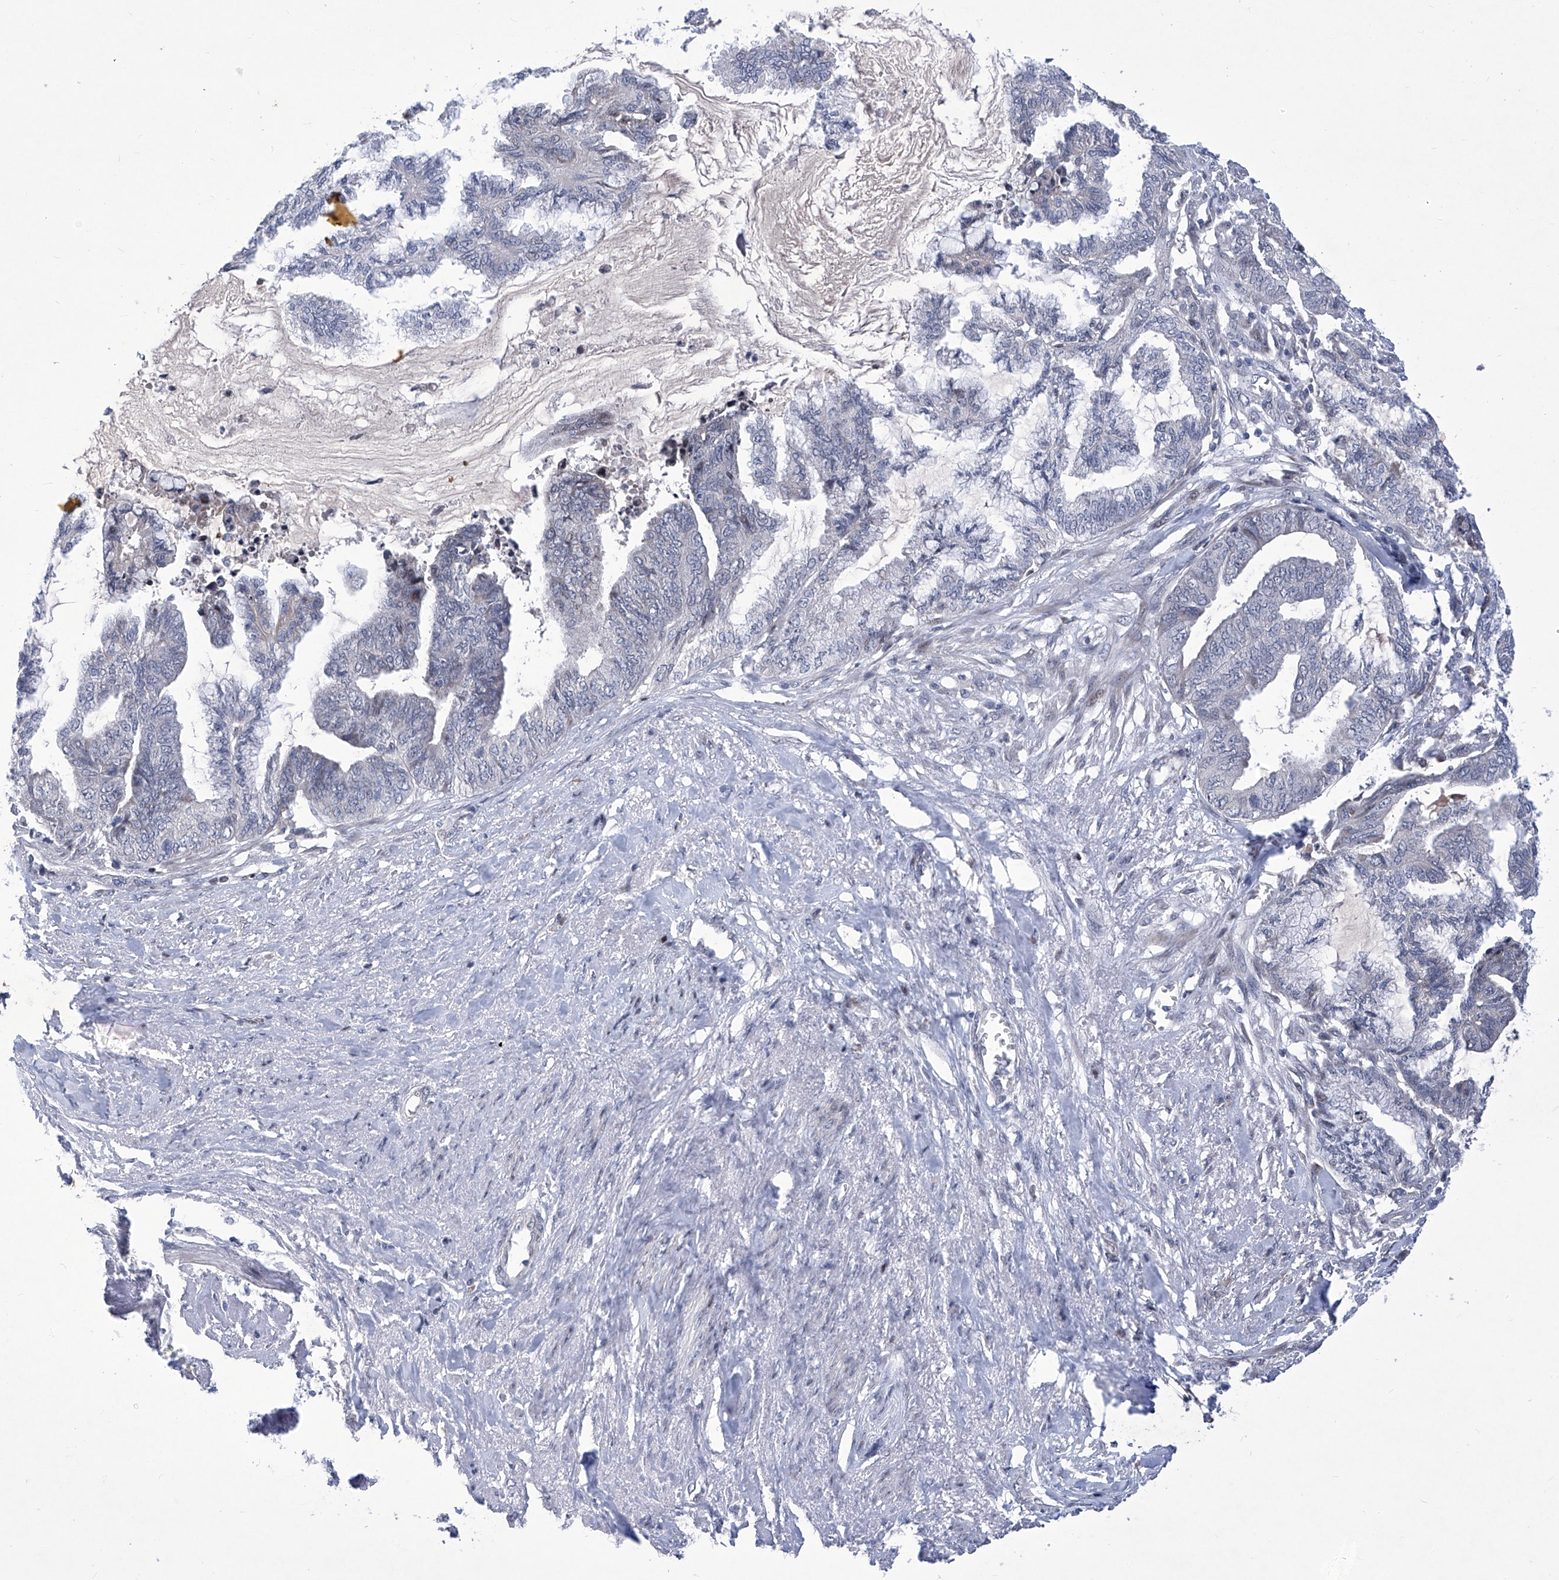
{"staining": {"intensity": "negative", "quantity": "none", "location": "none"}, "tissue": "endometrial cancer", "cell_type": "Tumor cells", "image_type": "cancer", "snomed": [{"axis": "morphology", "description": "Adenocarcinoma, NOS"}, {"axis": "topography", "description": "Endometrium"}], "caption": "An IHC photomicrograph of endometrial cancer (adenocarcinoma) is shown. There is no staining in tumor cells of endometrial cancer (adenocarcinoma).", "gene": "NUFIP1", "patient": {"sex": "female", "age": 86}}